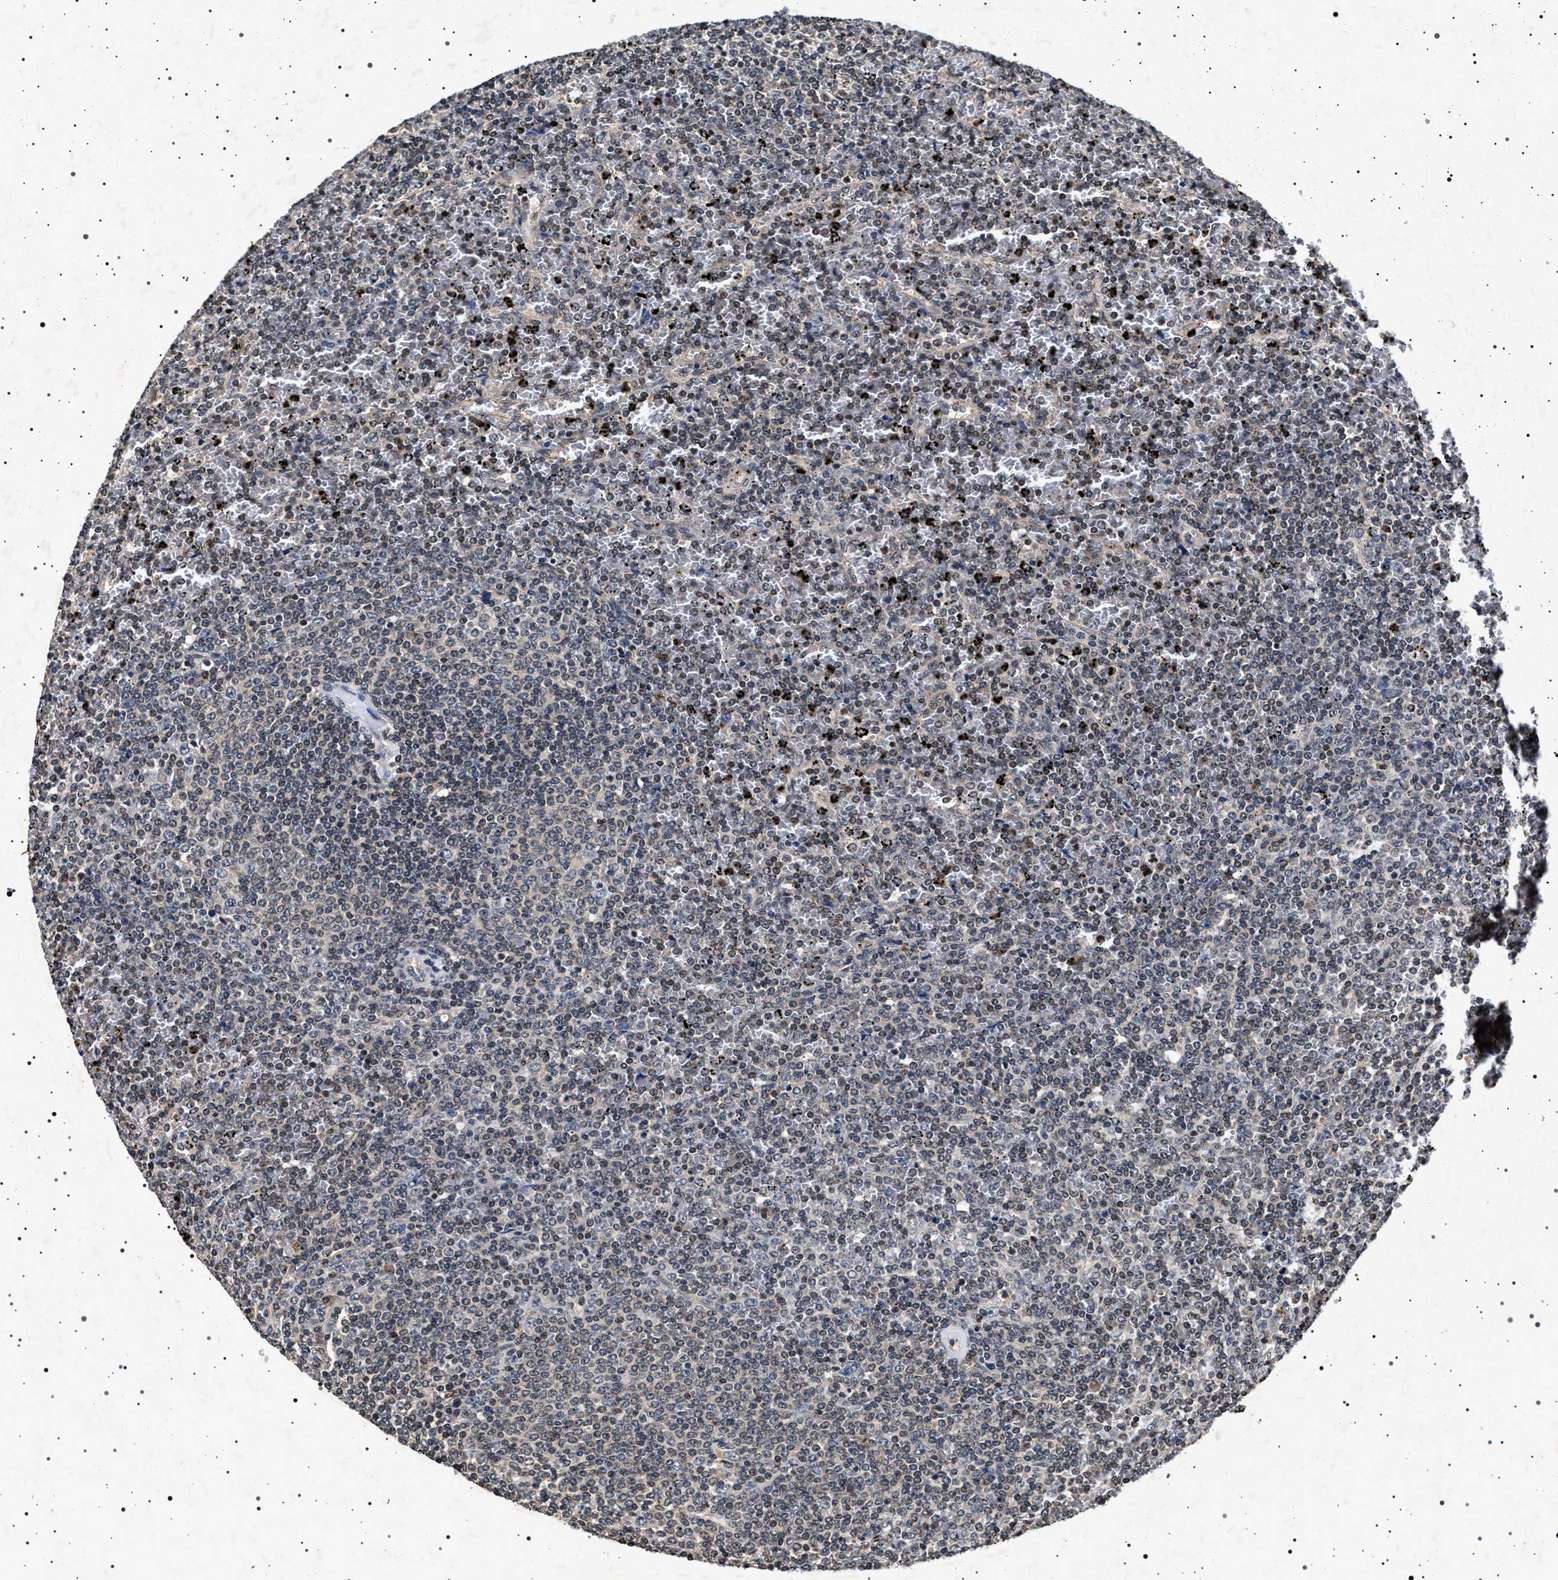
{"staining": {"intensity": "negative", "quantity": "none", "location": "none"}, "tissue": "lymphoma", "cell_type": "Tumor cells", "image_type": "cancer", "snomed": [{"axis": "morphology", "description": "Malignant lymphoma, non-Hodgkin's type, Low grade"}, {"axis": "topography", "description": "Spleen"}], "caption": "This is a histopathology image of immunohistochemistry staining of low-grade malignant lymphoma, non-Hodgkin's type, which shows no expression in tumor cells. Nuclei are stained in blue.", "gene": "CDKN1B", "patient": {"sex": "female", "age": 77}}